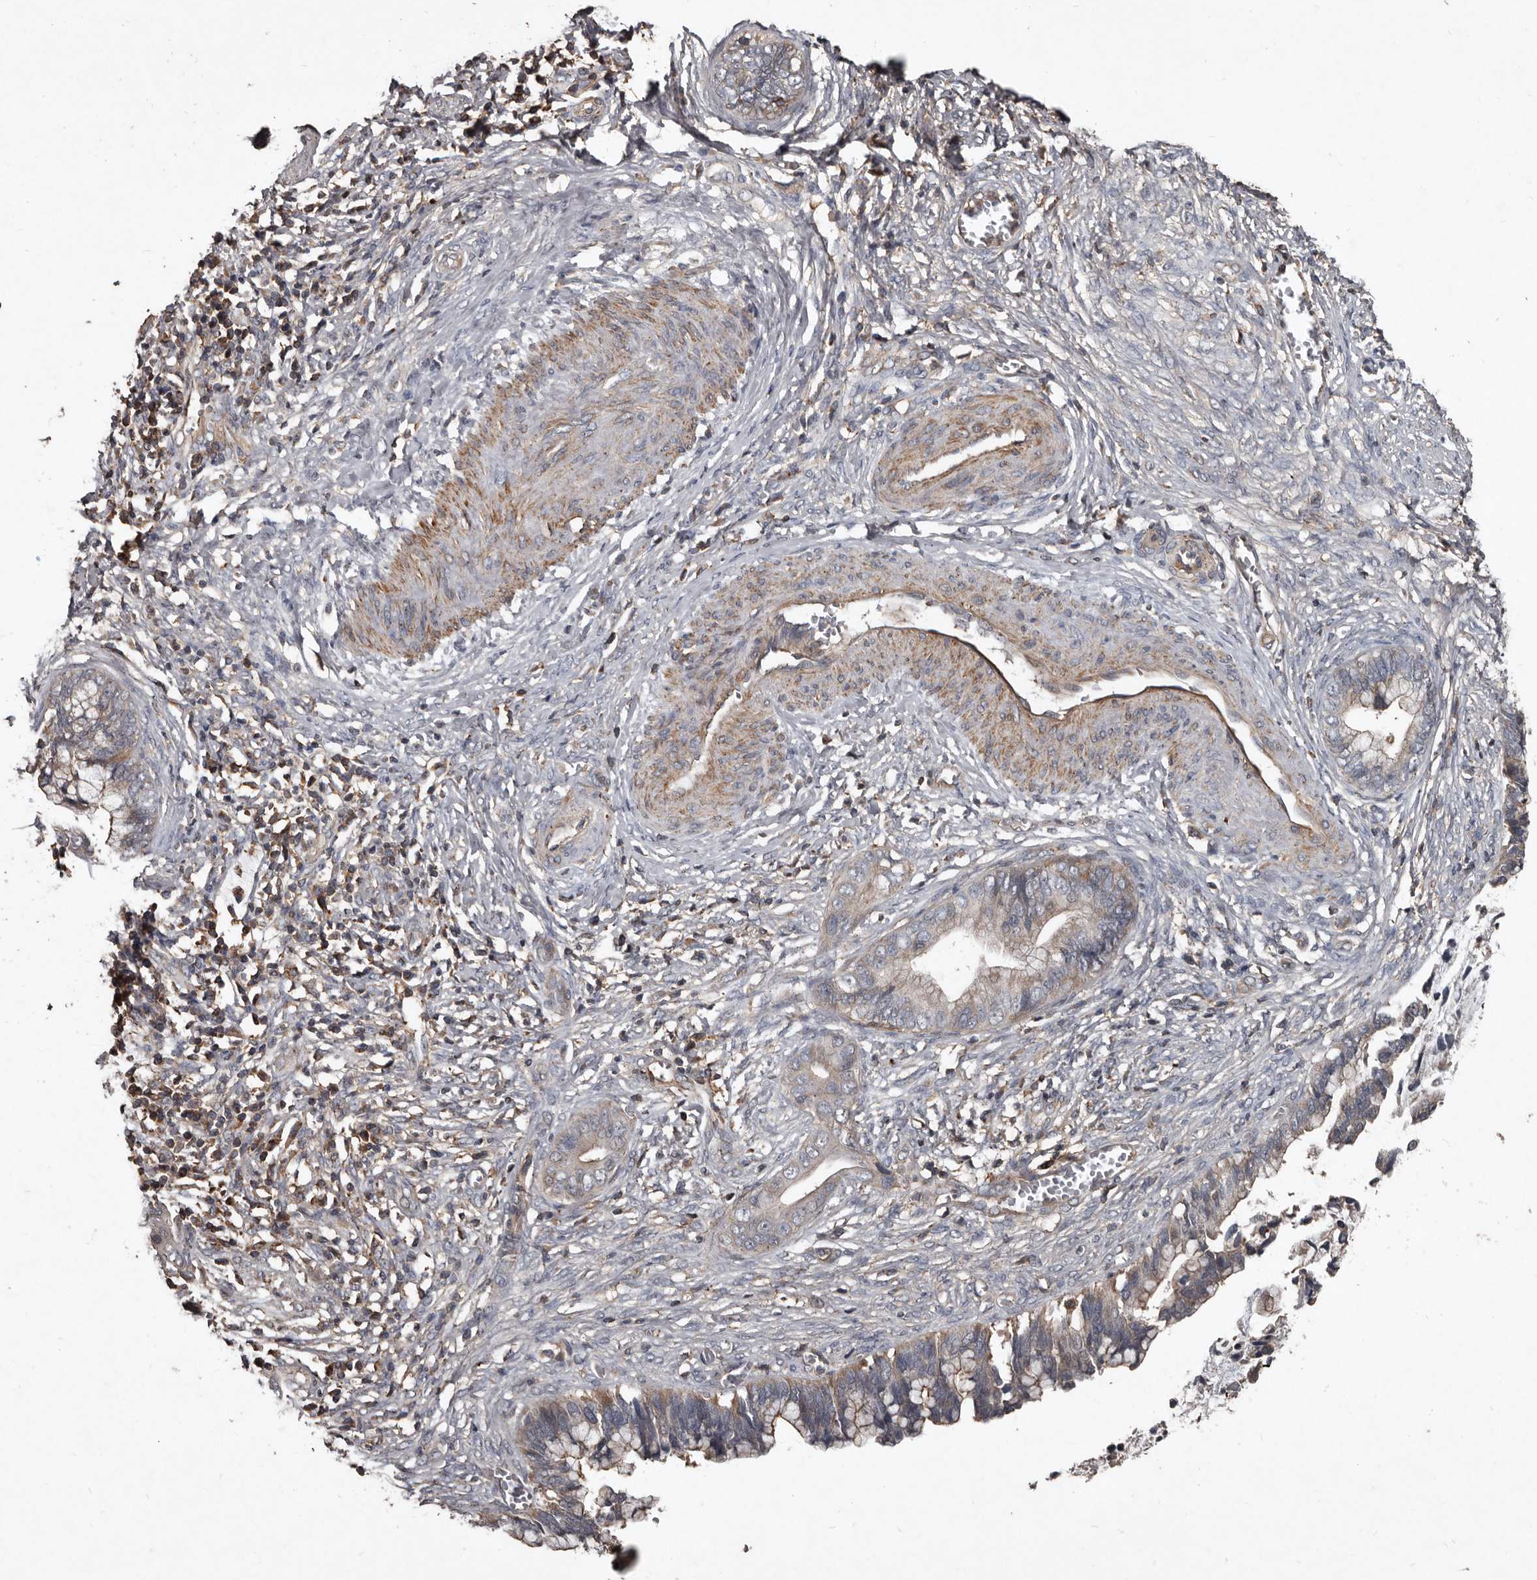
{"staining": {"intensity": "weak", "quantity": "25%-75%", "location": "cytoplasmic/membranous"}, "tissue": "cervical cancer", "cell_type": "Tumor cells", "image_type": "cancer", "snomed": [{"axis": "morphology", "description": "Adenocarcinoma, NOS"}, {"axis": "topography", "description": "Cervix"}], "caption": "Cervical adenocarcinoma stained with a brown dye reveals weak cytoplasmic/membranous positive expression in approximately 25%-75% of tumor cells.", "gene": "GREB1", "patient": {"sex": "female", "age": 44}}